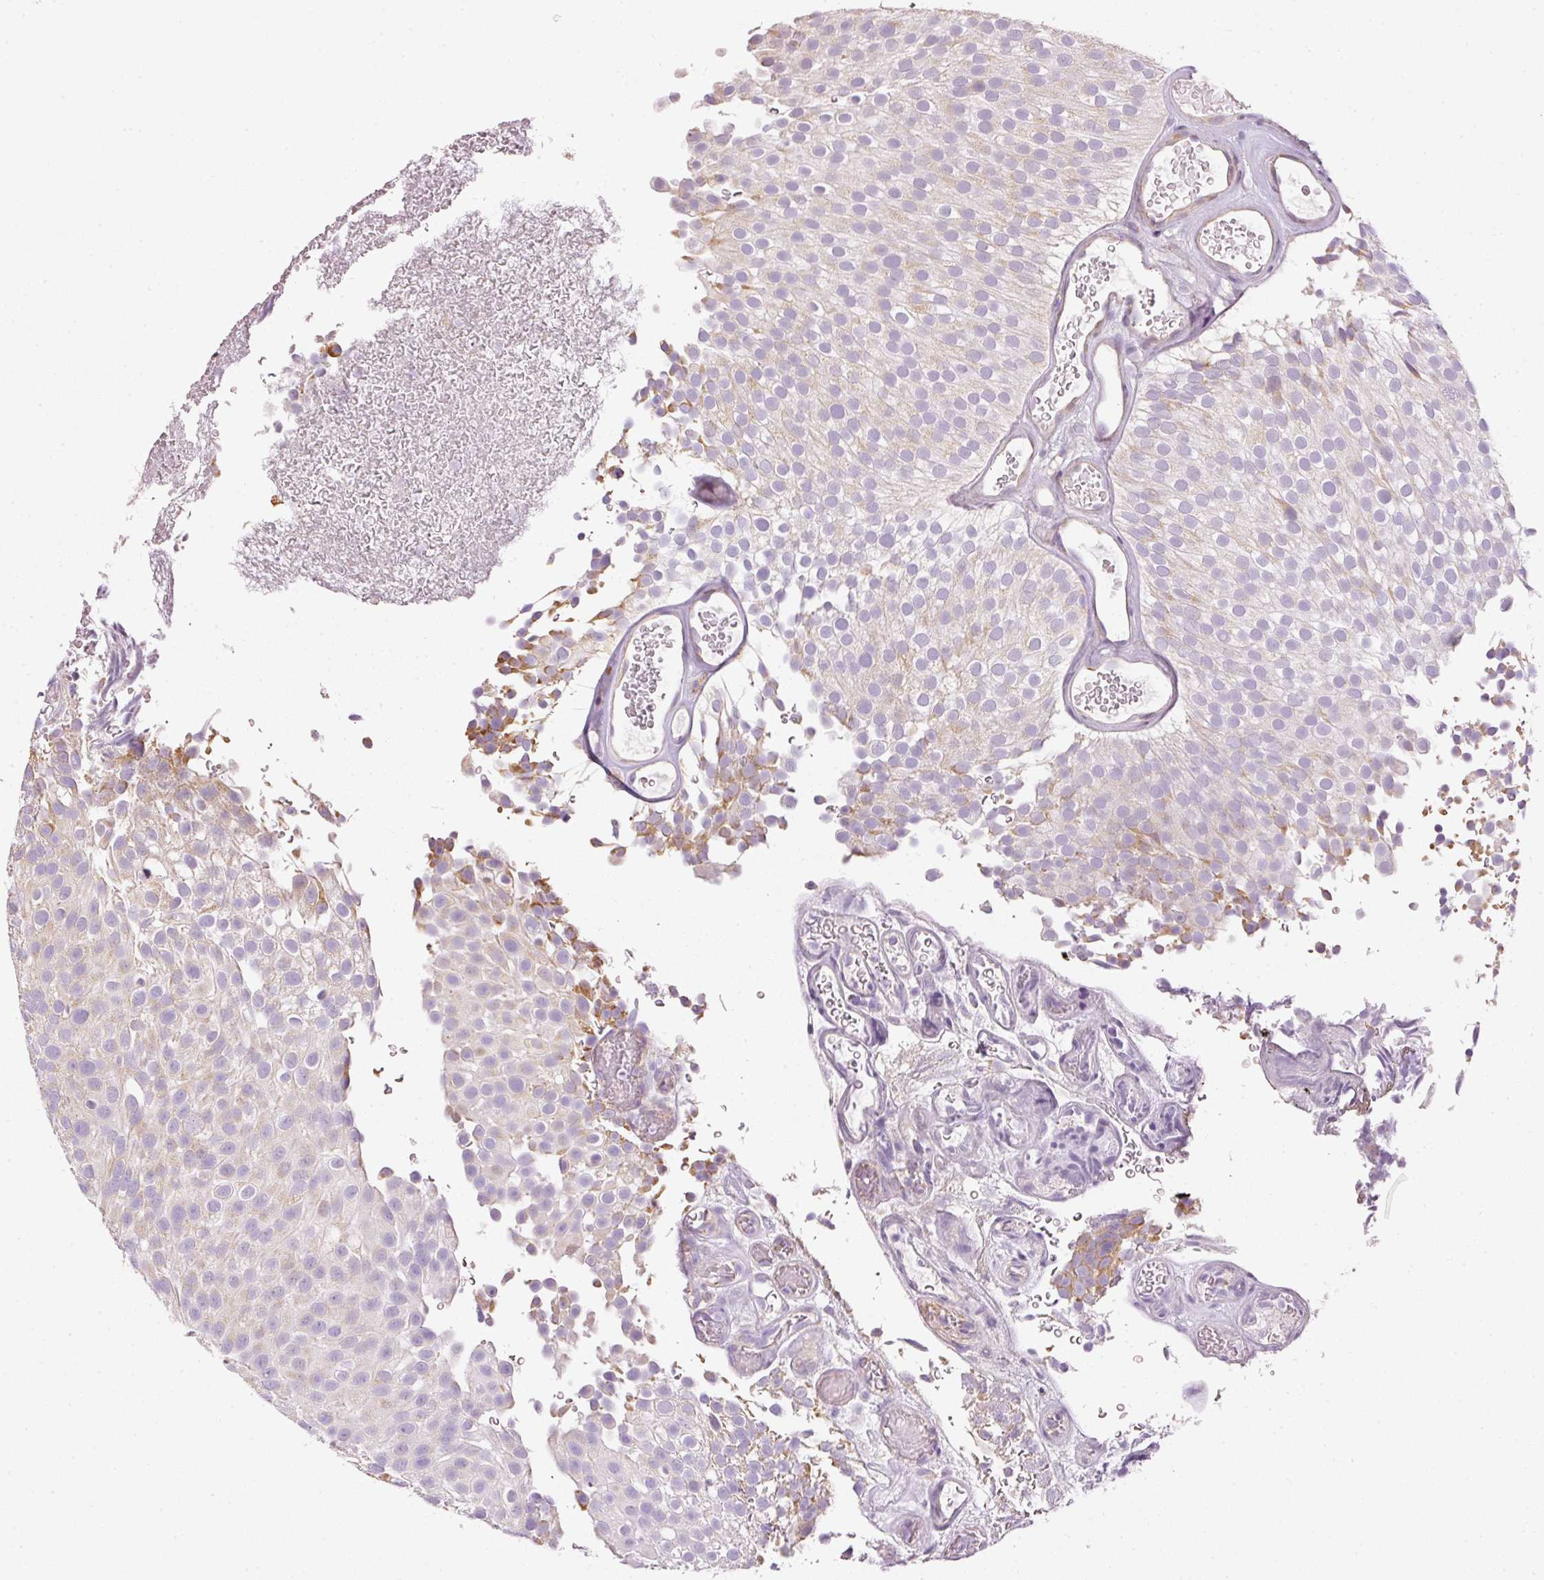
{"staining": {"intensity": "moderate", "quantity": "25%-75%", "location": "cytoplasmic/membranous"}, "tissue": "urothelial cancer", "cell_type": "Tumor cells", "image_type": "cancer", "snomed": [{"axis": "morphology", "description": "Urothelial carcinoma, Low grade"}, {"axis": "topography", "description": "Urinary bladder"}], "caption": "This micrograph exhibits low-grade urothelial carcinoma stained with IHC to label a protein in brown. The cytoplasmic/membranous of tumor cells show moderate positivity for the protein. Nuclei are counter-stained blue.", "gene": "MTHFD1L", "patient": {"sex": "male", "age": 78}}